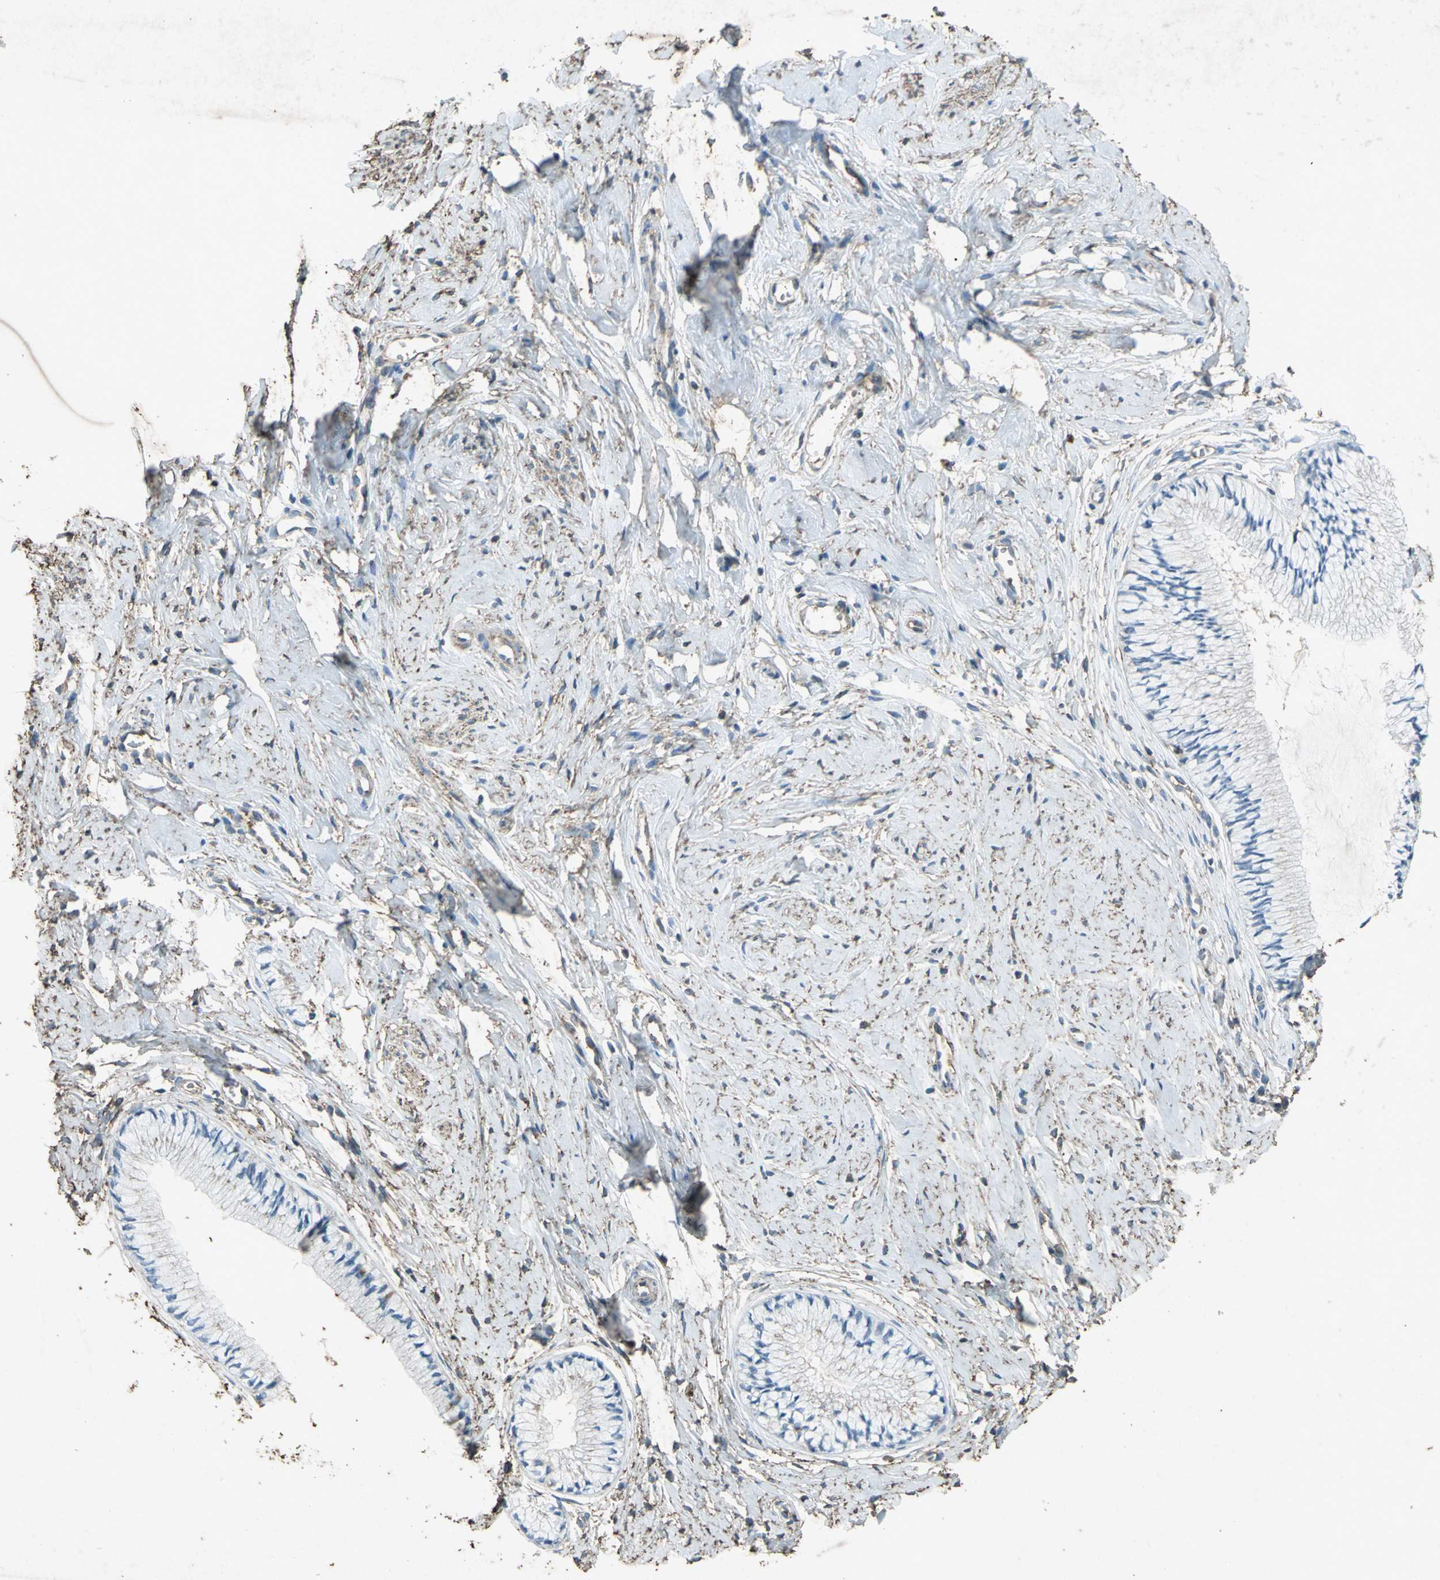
{"staining": {"intensity": "moderate", "quantity": "25%-75%", "location": "cytoplasmic/membranous"}, "tissue": "cervix", "cell_type": "Glandular cells", "image_type": "normal", "snomed": [{"axis": "morphology", "description": "Normal tissue, NOS"}, {"axis": "topography", "description": "Cervix"}], "caption": "High-power microscopy captured an immunohistochemistry image of unremarkable cervix, revealing moderate cytoplasmic/membranous positivity in approximately 25%-75% of glandular cells.", "gene": "CCR6", "patient": {"sex": "female", "age": 46}}